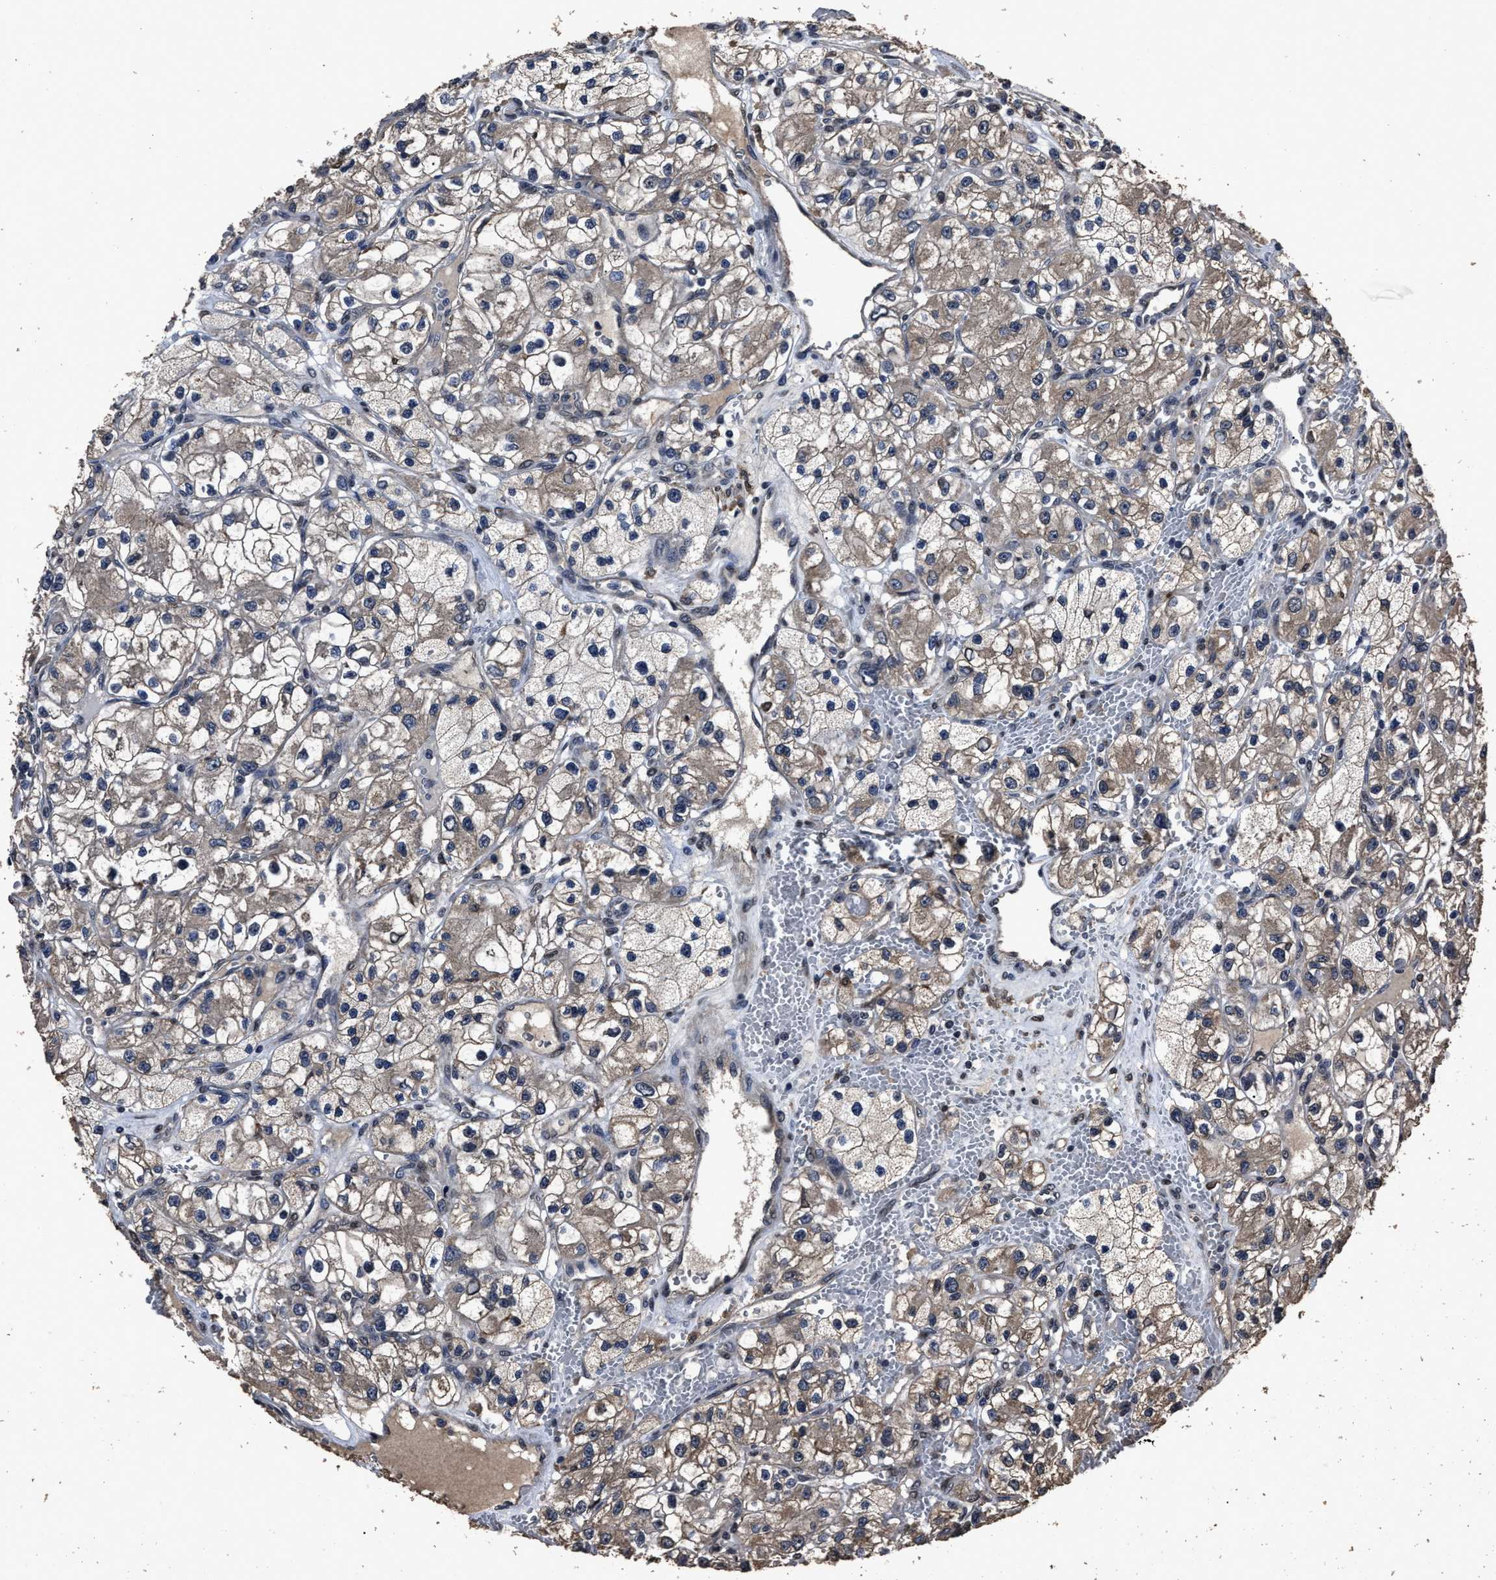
{"staining": {"intensity": "weak", "quantity": "25%-75%", "location": "cytoplasmic/membranous"}, "tissue": "renal cancer", "cell_type": "Tumor cells", "image_type": "cancer", "snomed": [{"axis": "morphology", "description": "Adenocarcinoma, NOS"}, {"axis": "topography", "description": "Kidney"}], "caption": "Brown immunohistochemical staining in human renal cancer shows weak cytoplasmic/membranous staining in about 25%-75% of tumor cells.", "gene": "RSBN1L", "patient": {"sex": "female", "age": 57}}